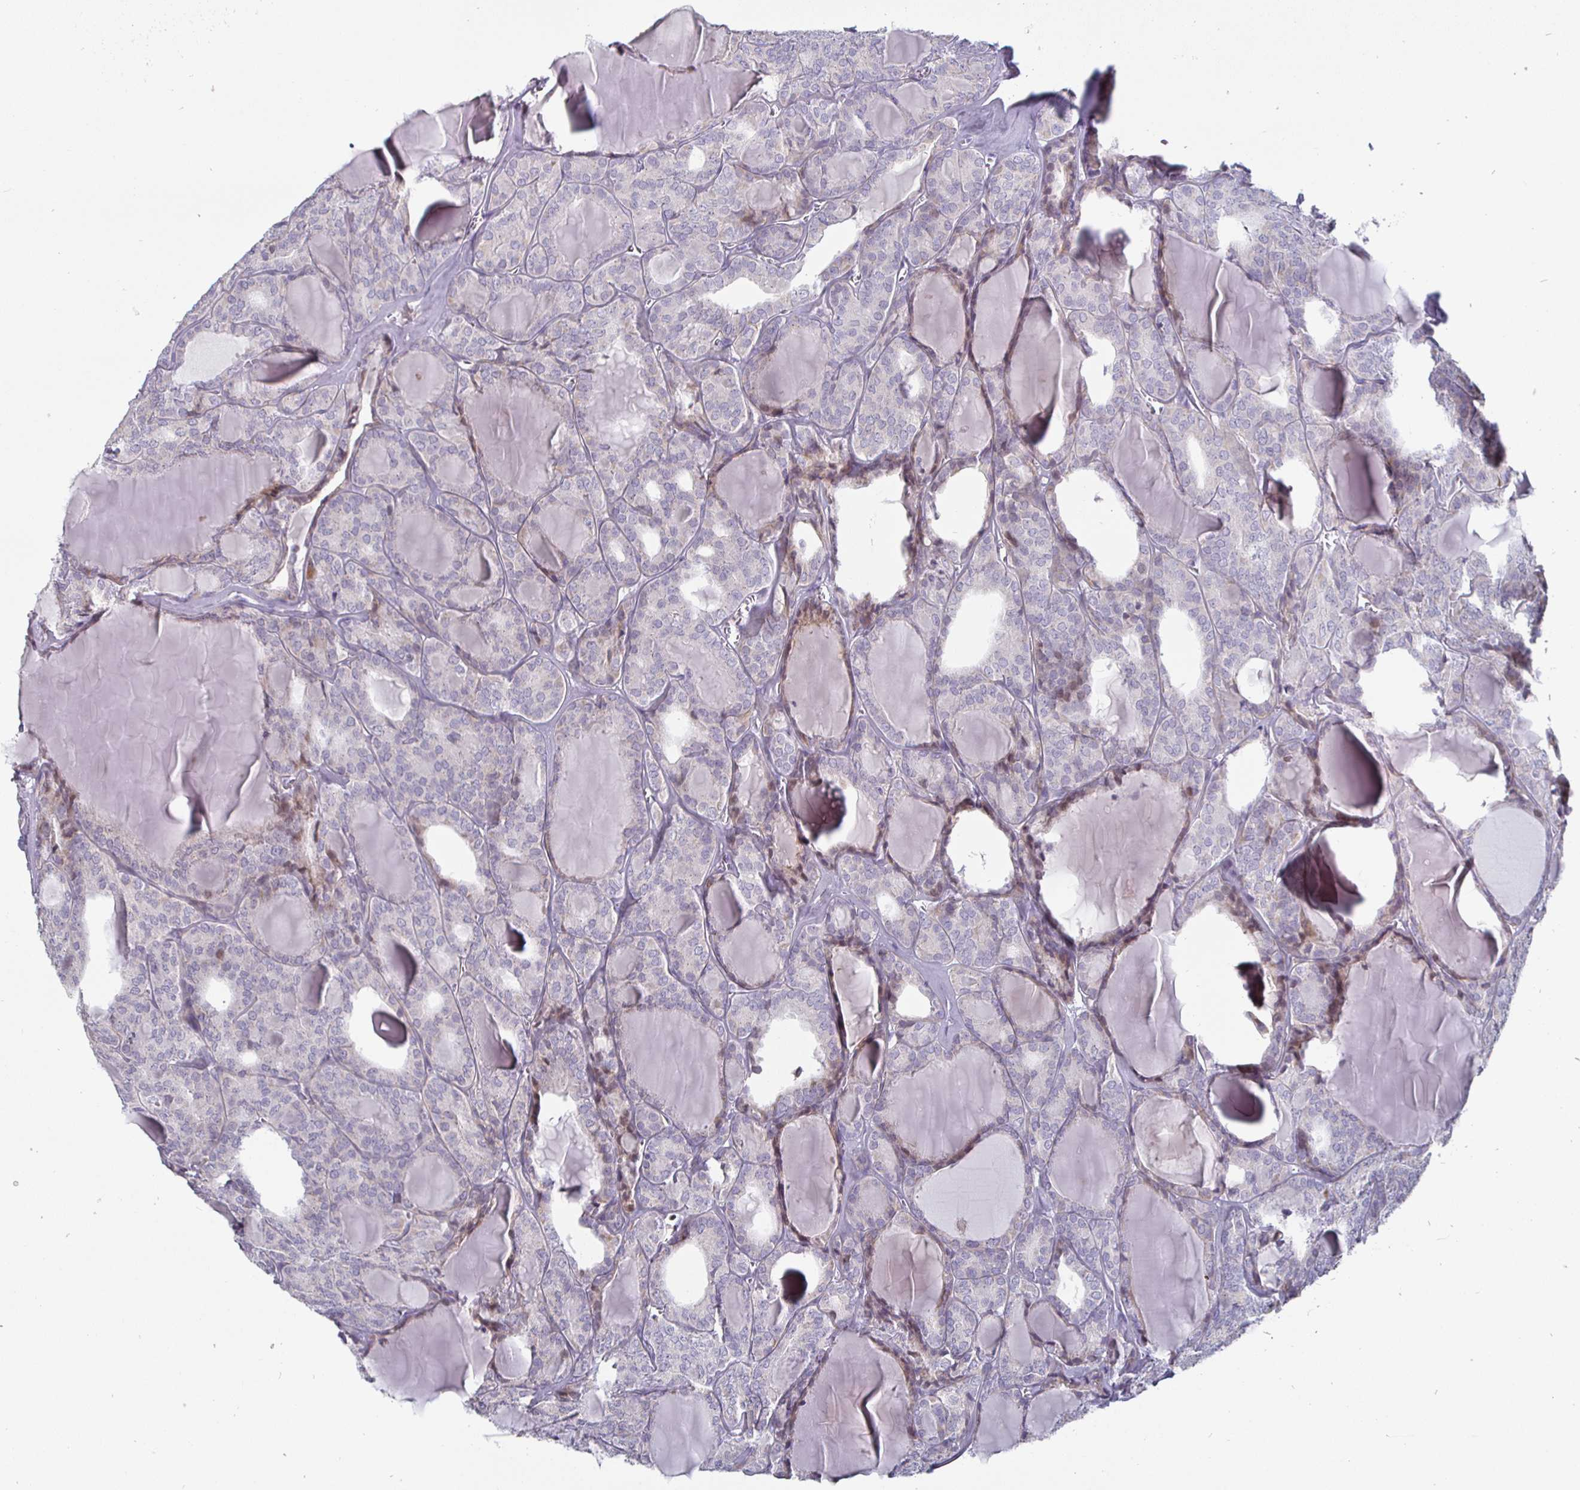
{"staining": {"intensity": "negative", "quantity": "none", "location": "none"}, "tissue": "thyroid cancer", "cell_type": "Tumor cells", "image_type": "cancer", "snomed": [{"axis": "morphology", "description": "Follicular adenoma carcinoma, NOS"}, {"axis": "topography", "description": "Thyroid gland"}], "caption": "The photomicrograph displays no staining of tumor cells in thyroid cancer.", "gene": "DMRTB1", "patient": {"sex": "male", "age": 74}}